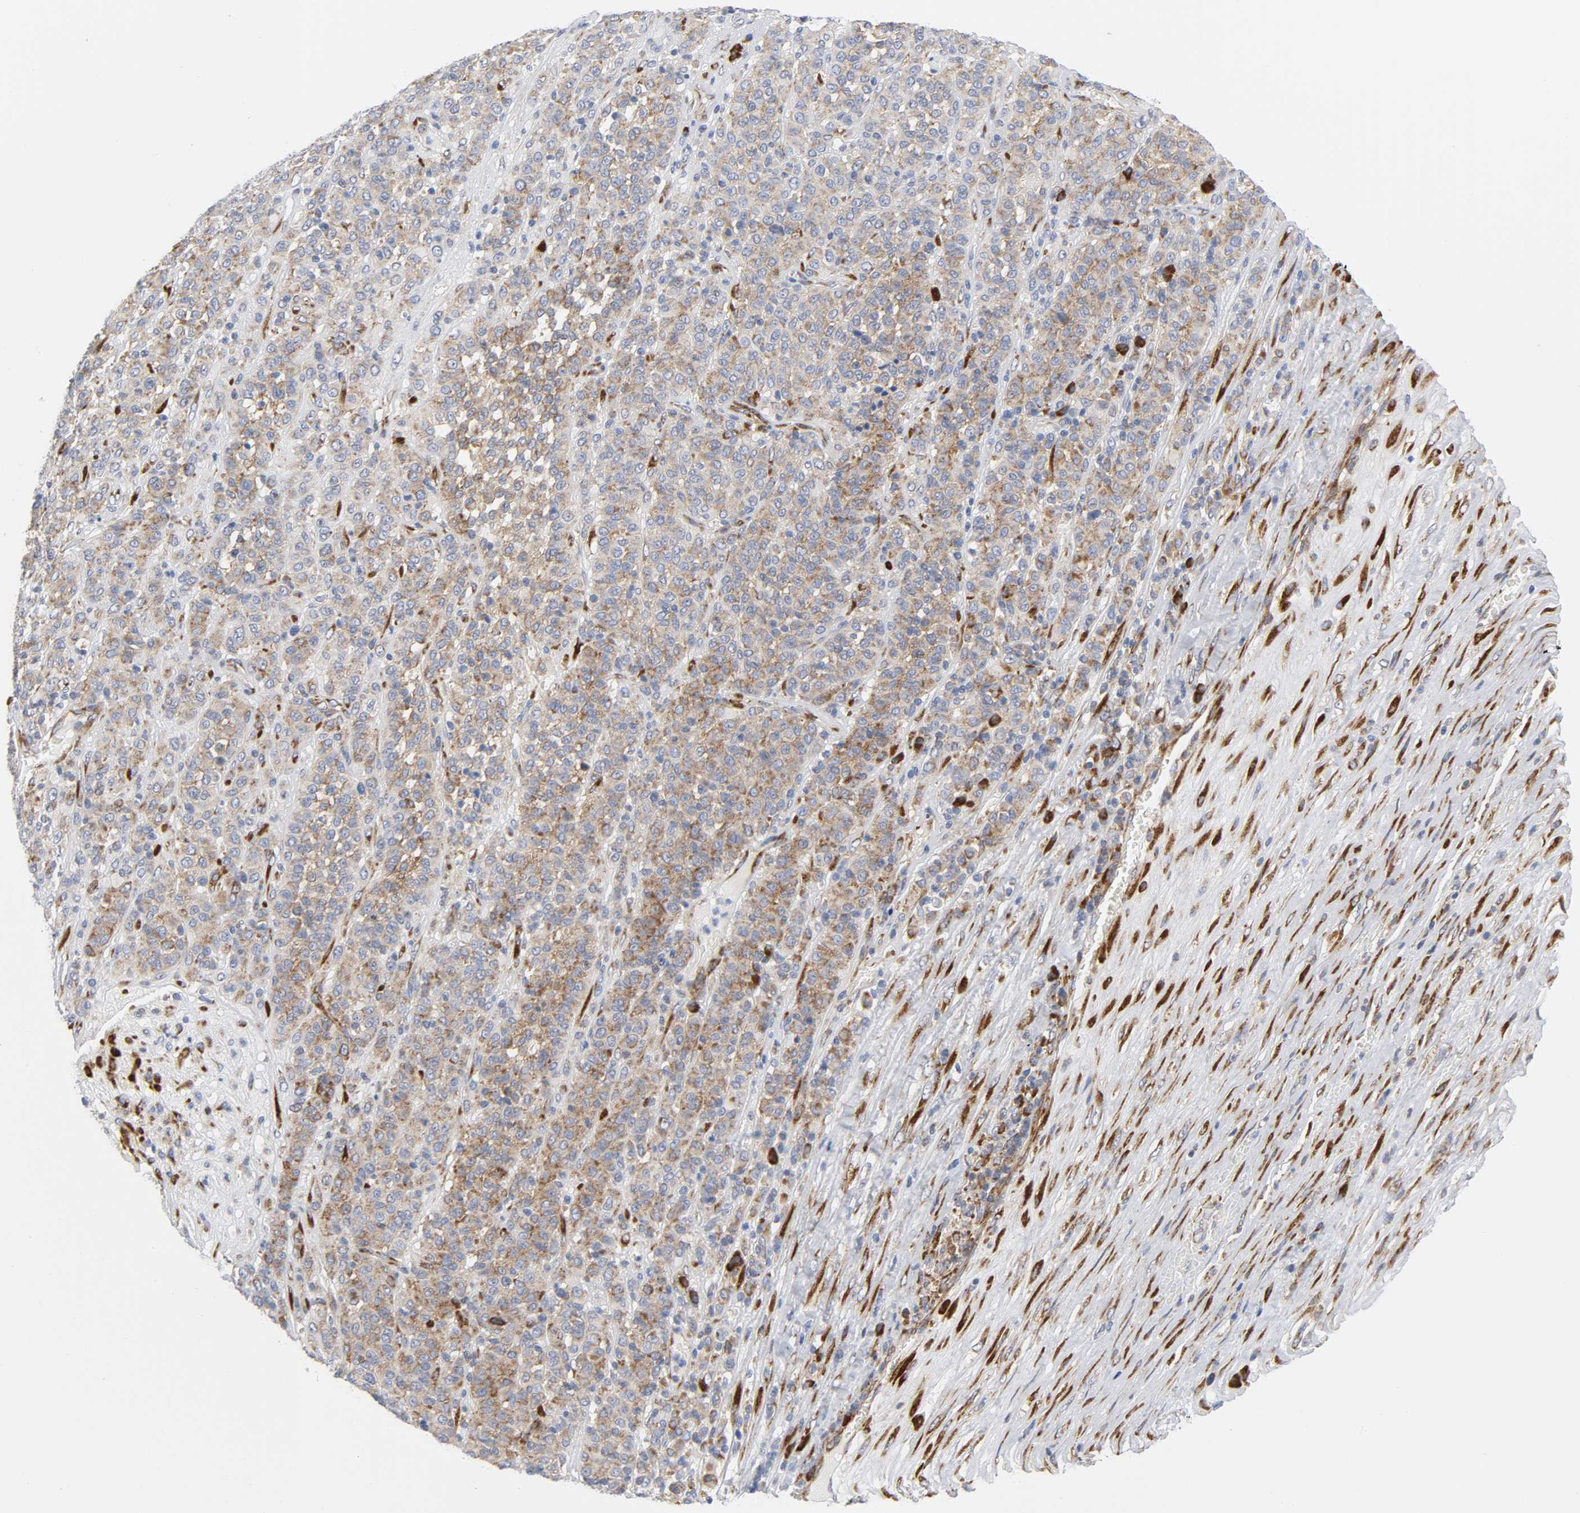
{"staining": {"intensity": "moderate", "quantity": ">75%", "location": "cytoplasmic/membranous"}, "tissue": "melanoma", "cell_type": "Tumor cells", "image_type": "cancer", "snomed": [{"axis": "morphology", "description": "Malignant melanoma, Metastatic site"}, {"axis": "topography", "description": "Pancreas"}], "caption": "Immunohistochemical staining of human melanoma demonstrates medium levels of moderate cytoplasmic/membranous protein positivity in approximately >75% of tumor cells.", "gene": "REL", "patient": {"sex": "female", "age": 30}}